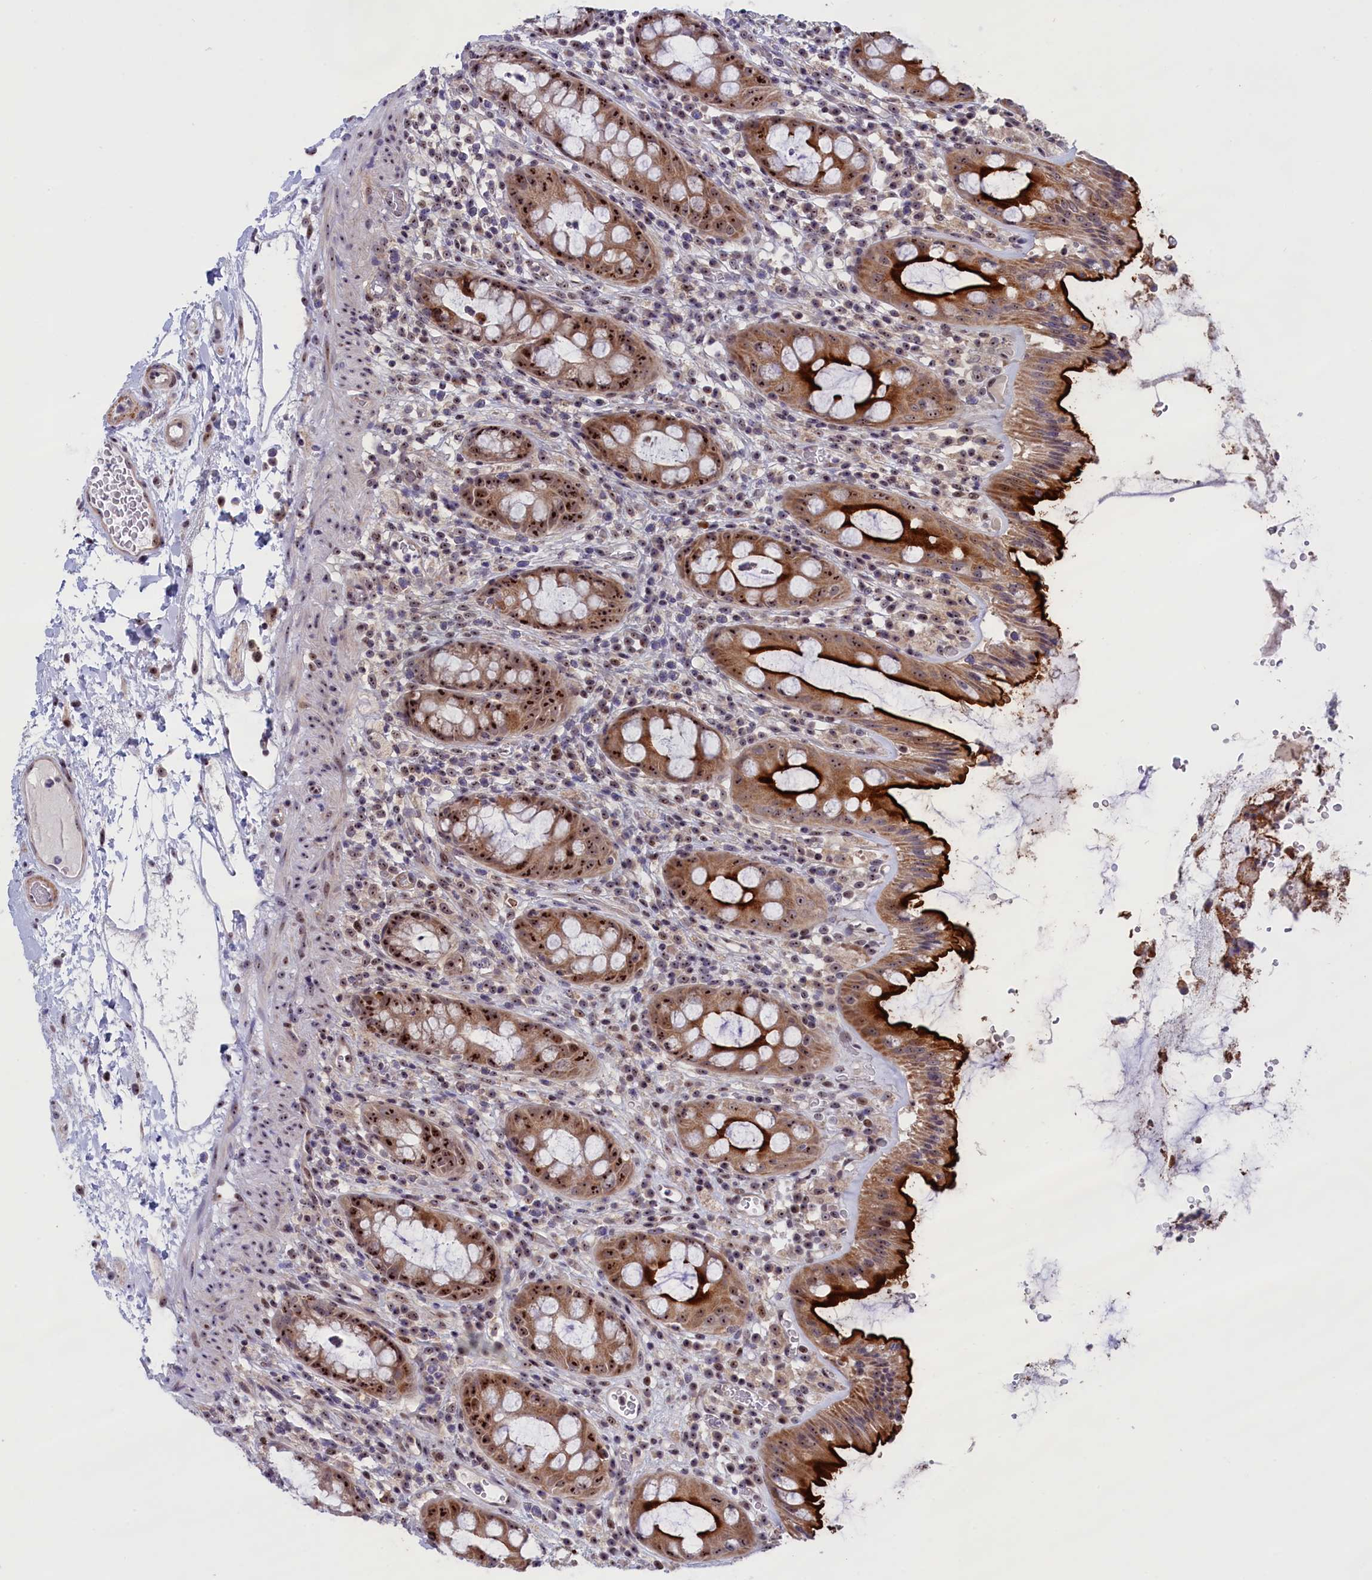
{"staining": {"intensity": "strong", "quantity": ">75%", "location": "cytoplasmic/membranous,nuclear"}, "tissue": "rectum", "cell_type": "Glandular cells", "image_type": "normal", "snomed": [{"axis": "morphology", "description": "Normal tissue, NOS"}, {"axis": "topography", "description": "Rectum"}], "caption": "Immunohistochemical staining of normal human rectum exhibits high levels of strong cytoplasmic/membranous,nuclear positivity in about >75% of glandular cells. (DAB = brown stain, brightfield microscopy at high magnification).", "gene": "PPAN", "patient": {"sex": "female", "age": 57}}